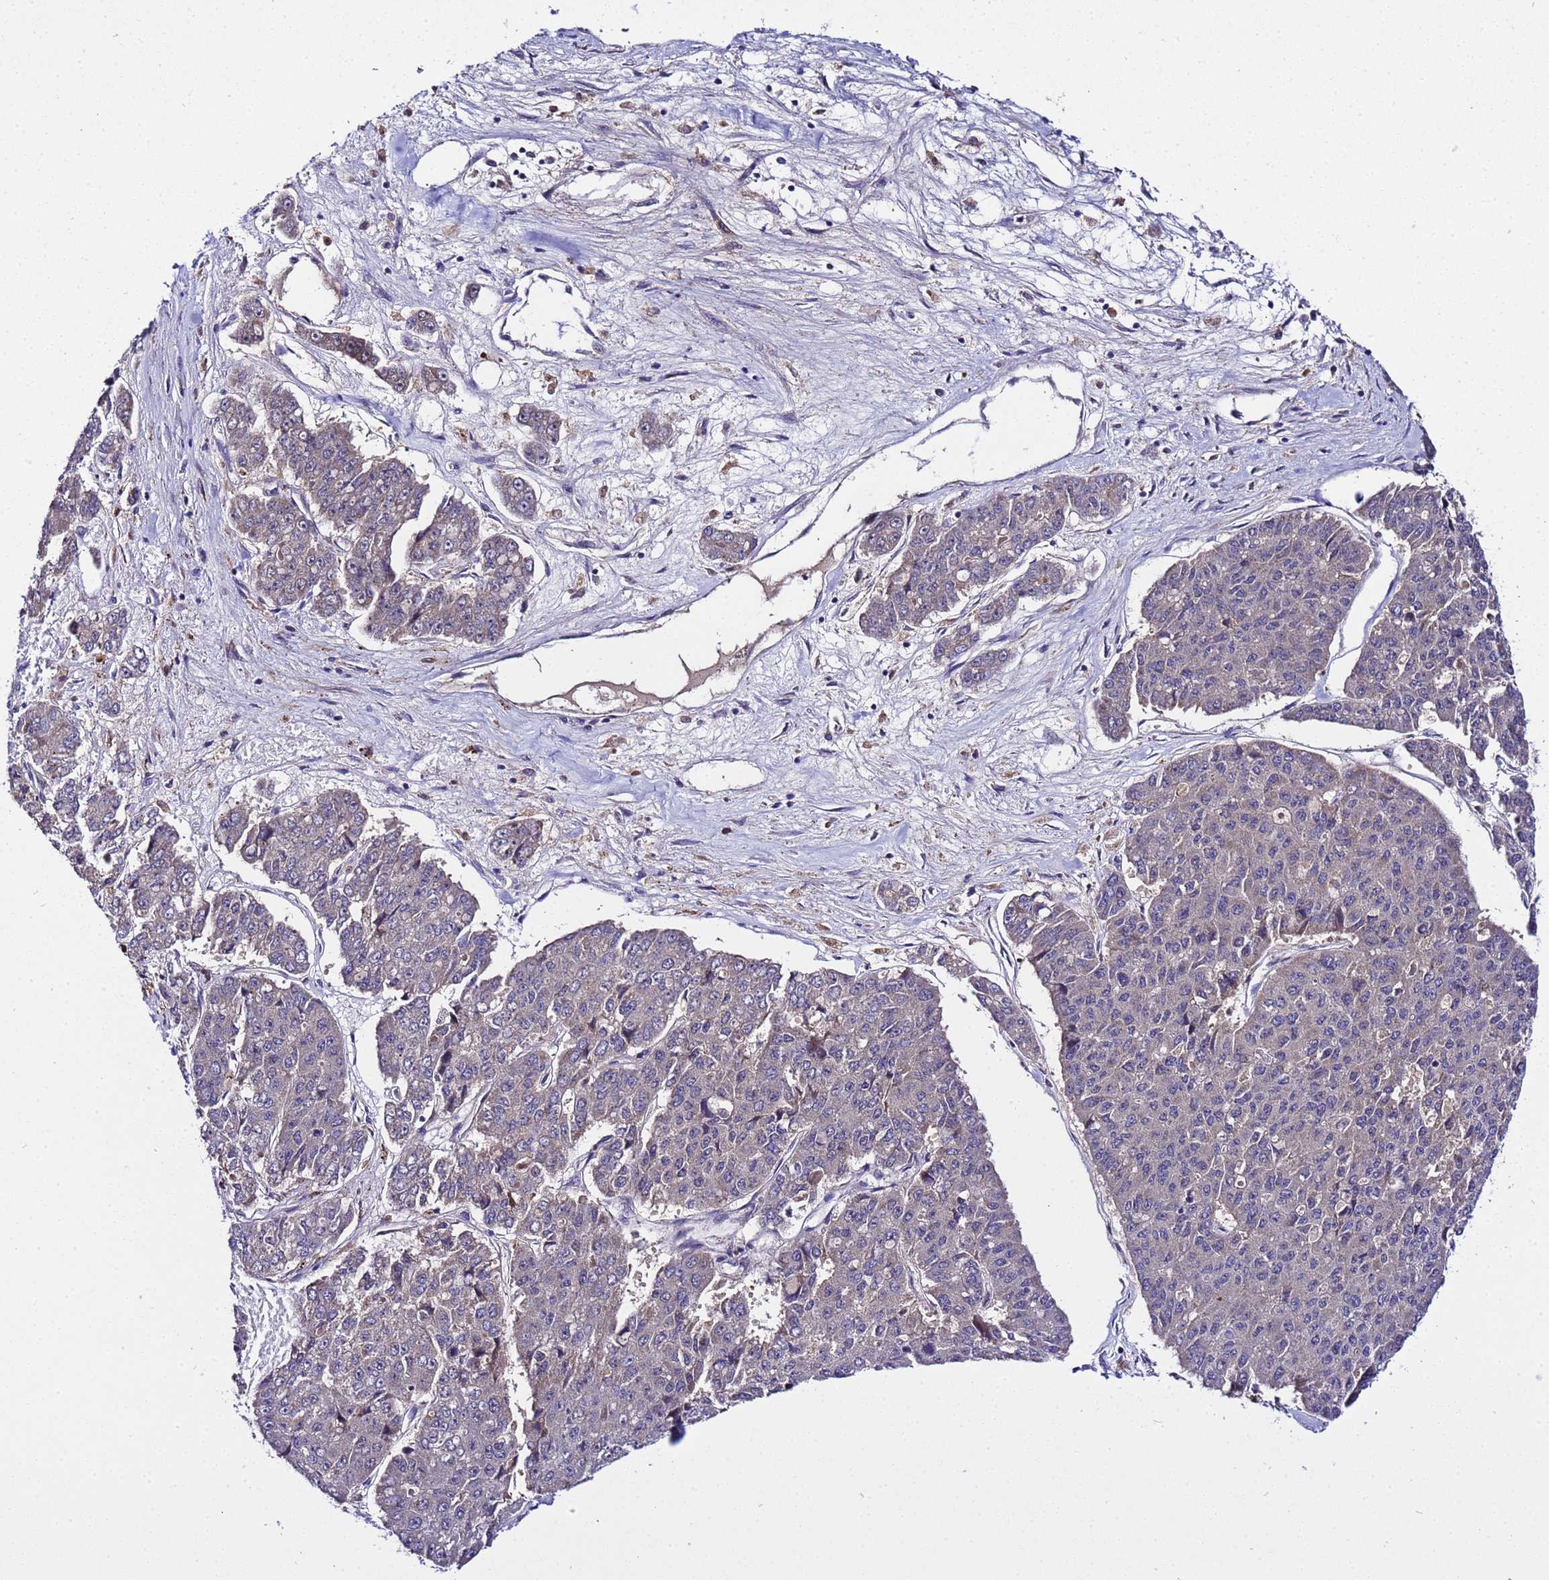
{"staining": {"intensity": "weak", "quantity": "<25%", "location": "cytoplasmic/membranous"}, "tissue": "pancreatic cancer", "cell_type": "Tumor cells", "image_type": "cancer", "snomed": [{"axis": "morphology", "description": "Adenocarcinoma, NOS"}, {"axis": "topography", "description": "Pancreas"}], "caption": "Micrograph shows no protein expression in tumor cells of adenocarcinoma (pancreatic) tissue.", "gene": "PLXDC2", "patient": {"sex": "male", "age": 50}}